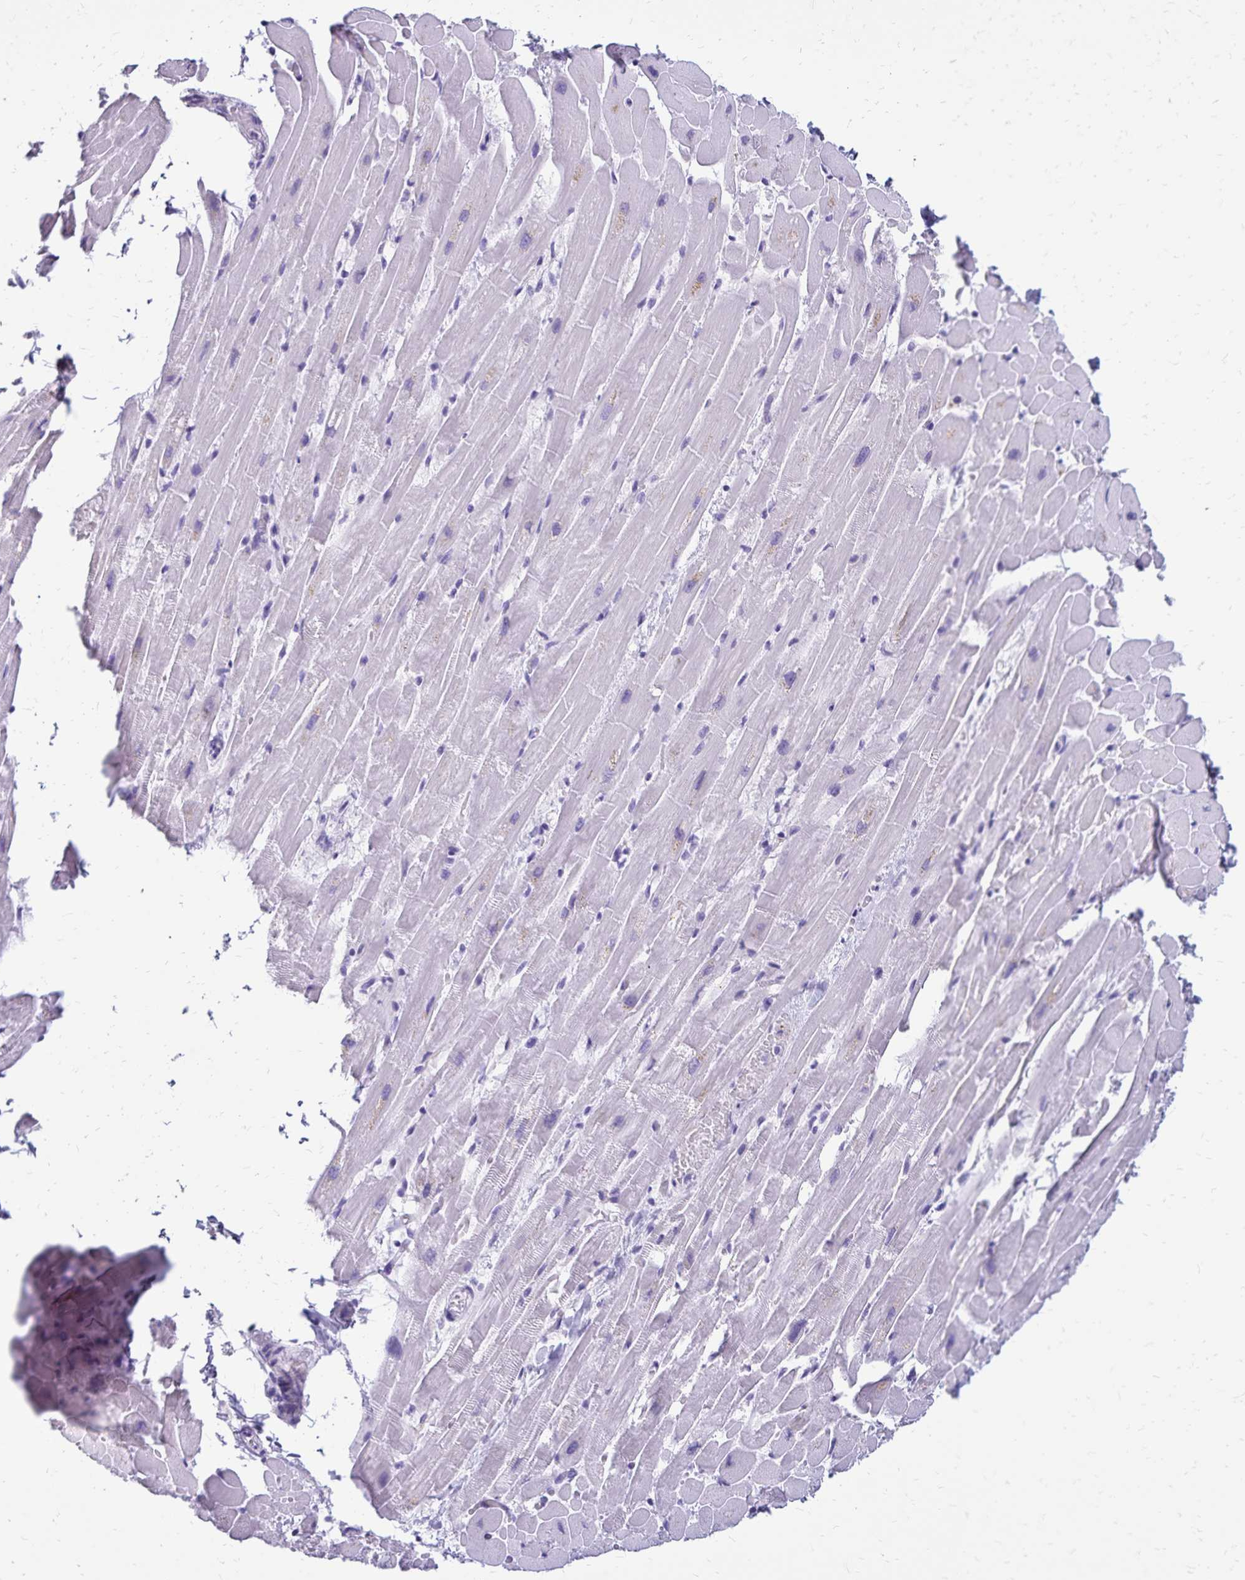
{"staining": {"intensity": "negative", "quantity": "none", "location": "none"}, "tissue": "heart muscle", "cell_type": "Cardiomyocytes", "image_type": "normal", "snomed": [{"axis": "morphology", "description": "Normal tissue, NOS"}, {"axis": "topography", "description": "Heart"}], "caption": "Micrograph shows no significant protein expression in cardiomyocytes of normal heart muscle.", "gene": "CD27", "patient": {"sex": "male", "age": 37}}